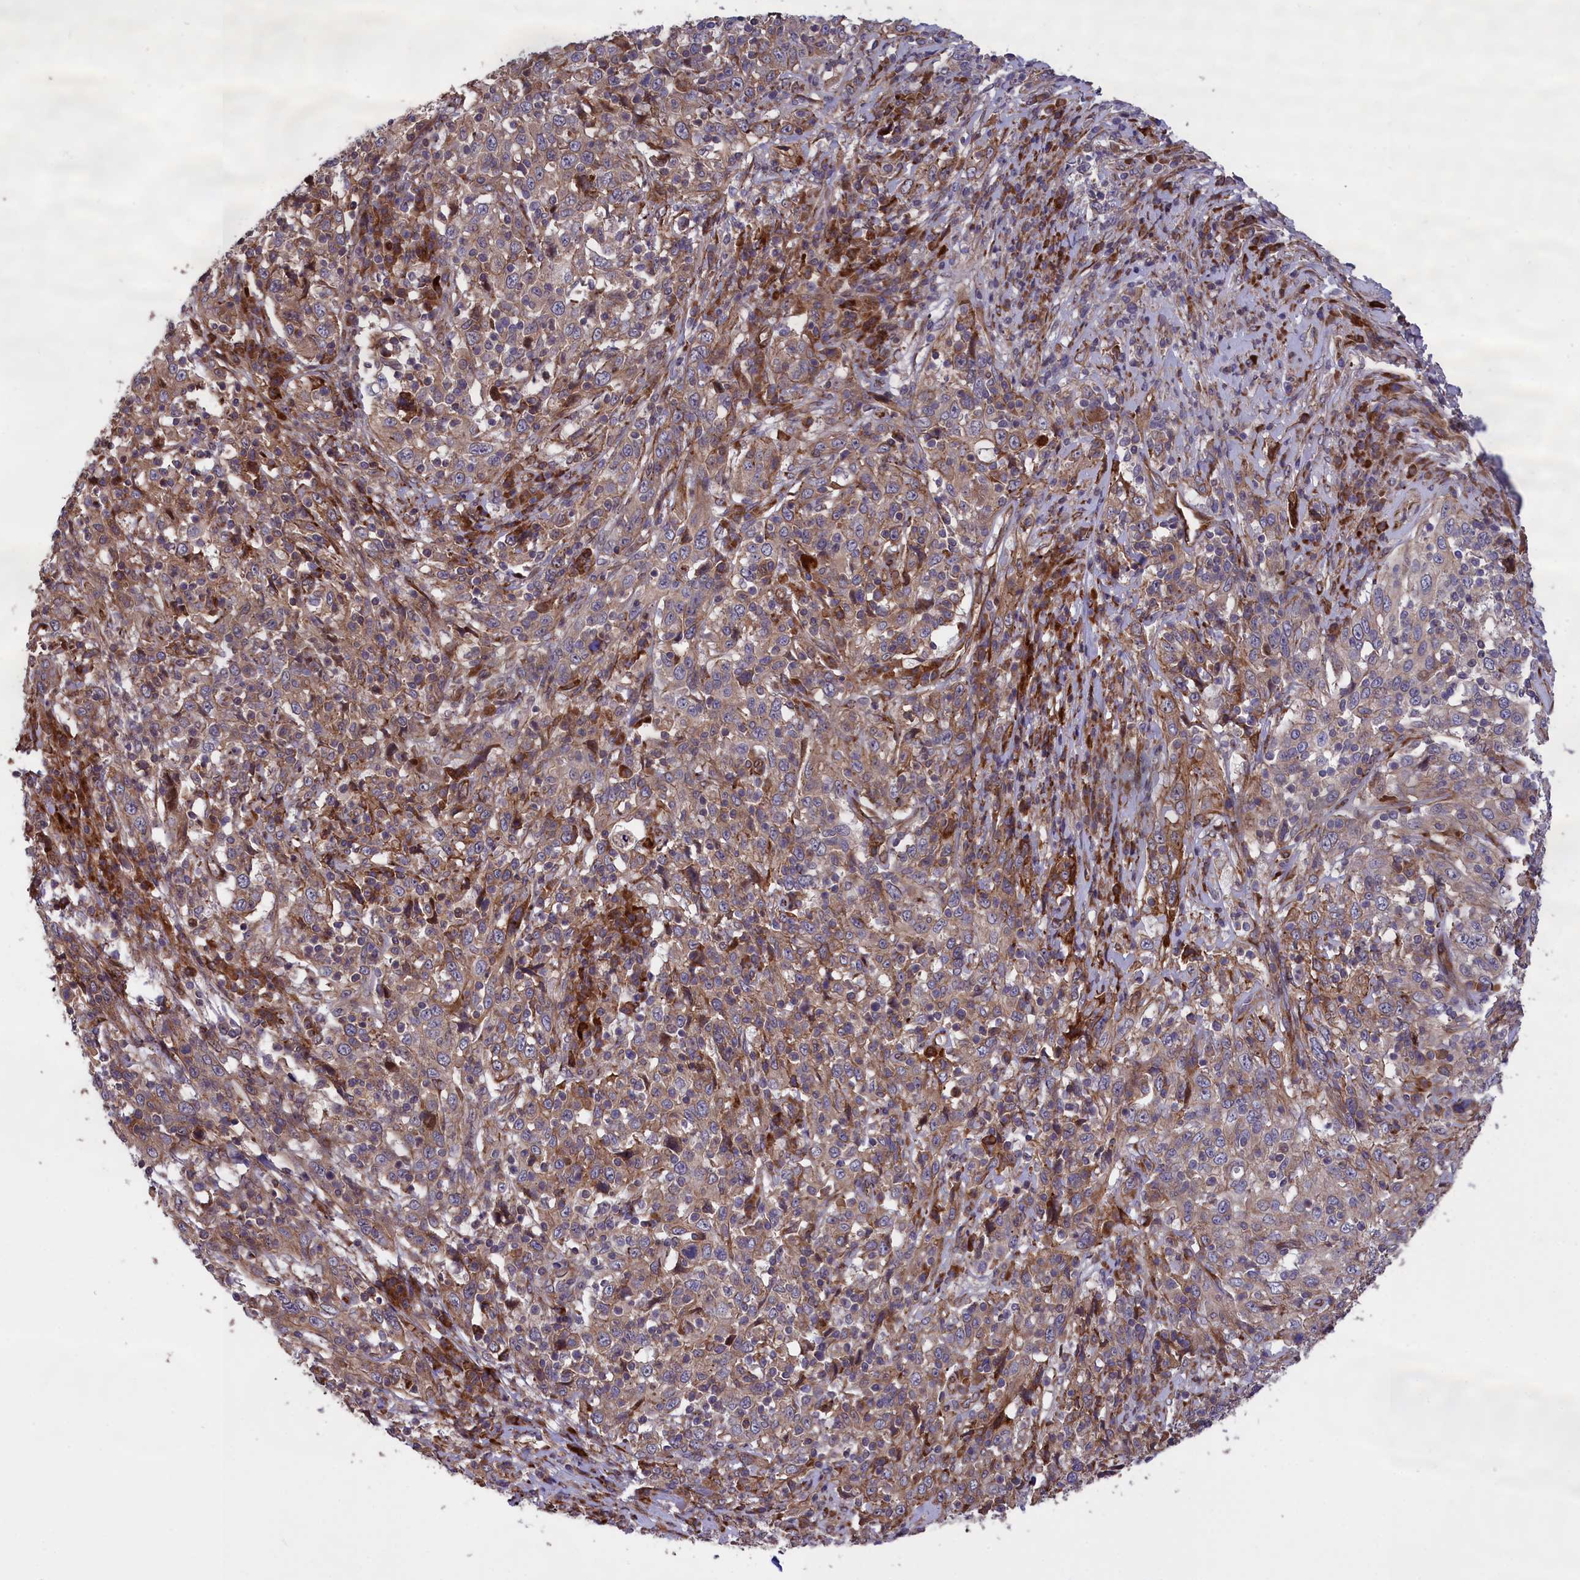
{"staining": {"intensity": "moderate", "quantity": "25%-75%", "location": "cytoplasmic/membranous"}, "tissue": "cervical cancer", "cell_type": "Tumor cells", "image_type": "cancer", "snomed": [{"axis": "morphology", "description": "Squamous cell carcinoma, NOS"}, {"axis": "topography", "description": "Cervix"}], "caption": "High-magnification brightfield microscopy of cervical squamous cell carcinoma stained with DAB (brown) and counterstained with hematoxylin (blue). tumor cells exhibit moderate cytoplasmic/membranous staining is seen in about25%-75% of cells. Immunohistochemistry (ihc) stains the protein in brown and the nuclei are stained blue.", "gene": "DDX60L", "patient": {"sex": "female", "age": 46}}